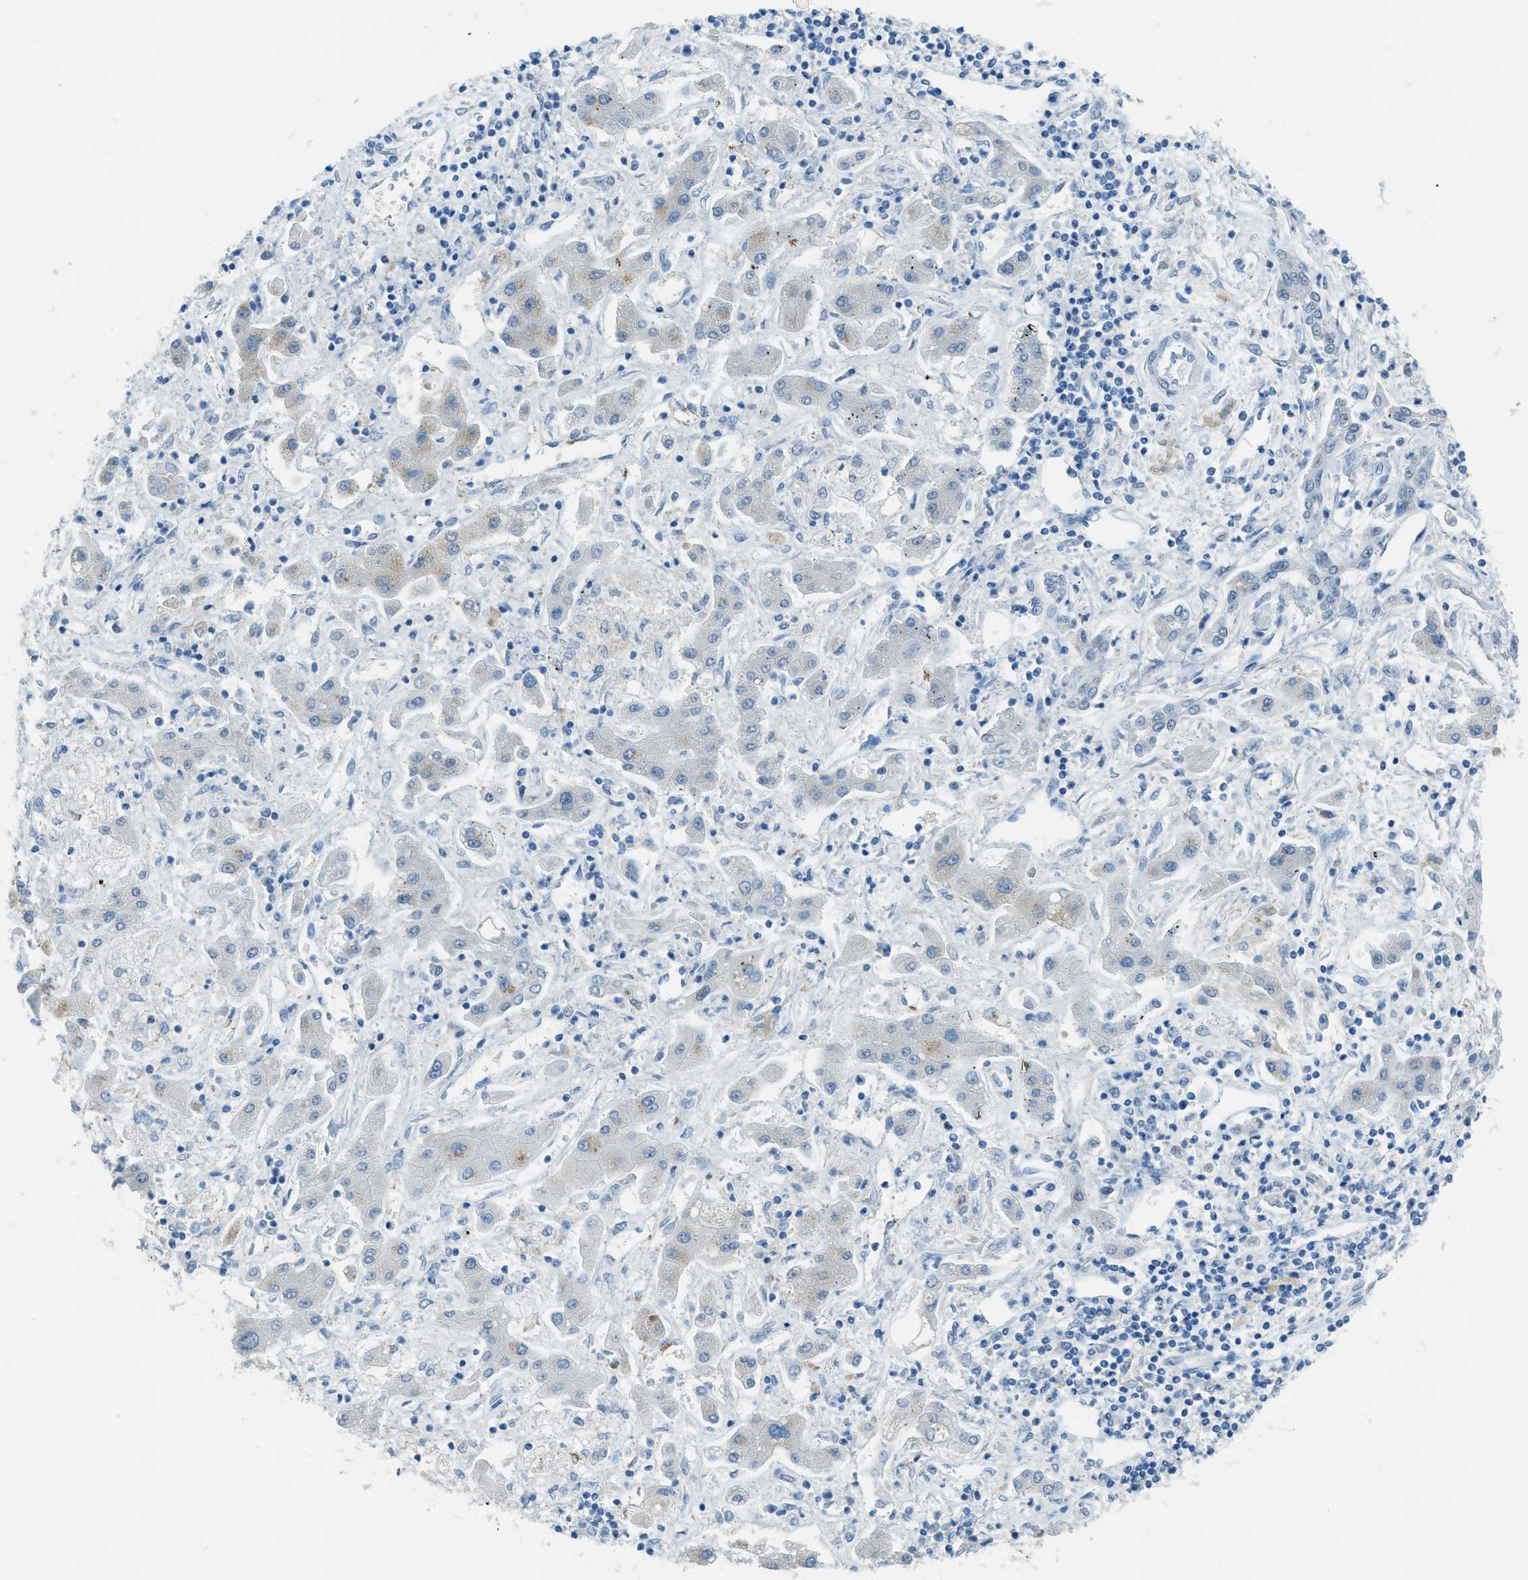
{"staining": {"intensity": "negative", "quantity": "none", "location": "none"}, "tissue": "liver cancer", "cell_type": "Tumor cells", "image_type": "cancer", "snomed": [{"axis": "morphology", "description": "Cholangiocarcinoma"}, {"axis": "topography", "description": "Liver"}], "caption": "Immunohistochemistry (IHC) of cholangiocarcinoma (liver) shows no staining in tumor cells. (DAB (3,3'-diaminobenzidine) immunohistochemistry (IHC) visualized using brightfield microscopy, high magnification).", "gene": "TTC13", "patient": {"sex": "male", "age": 50}}